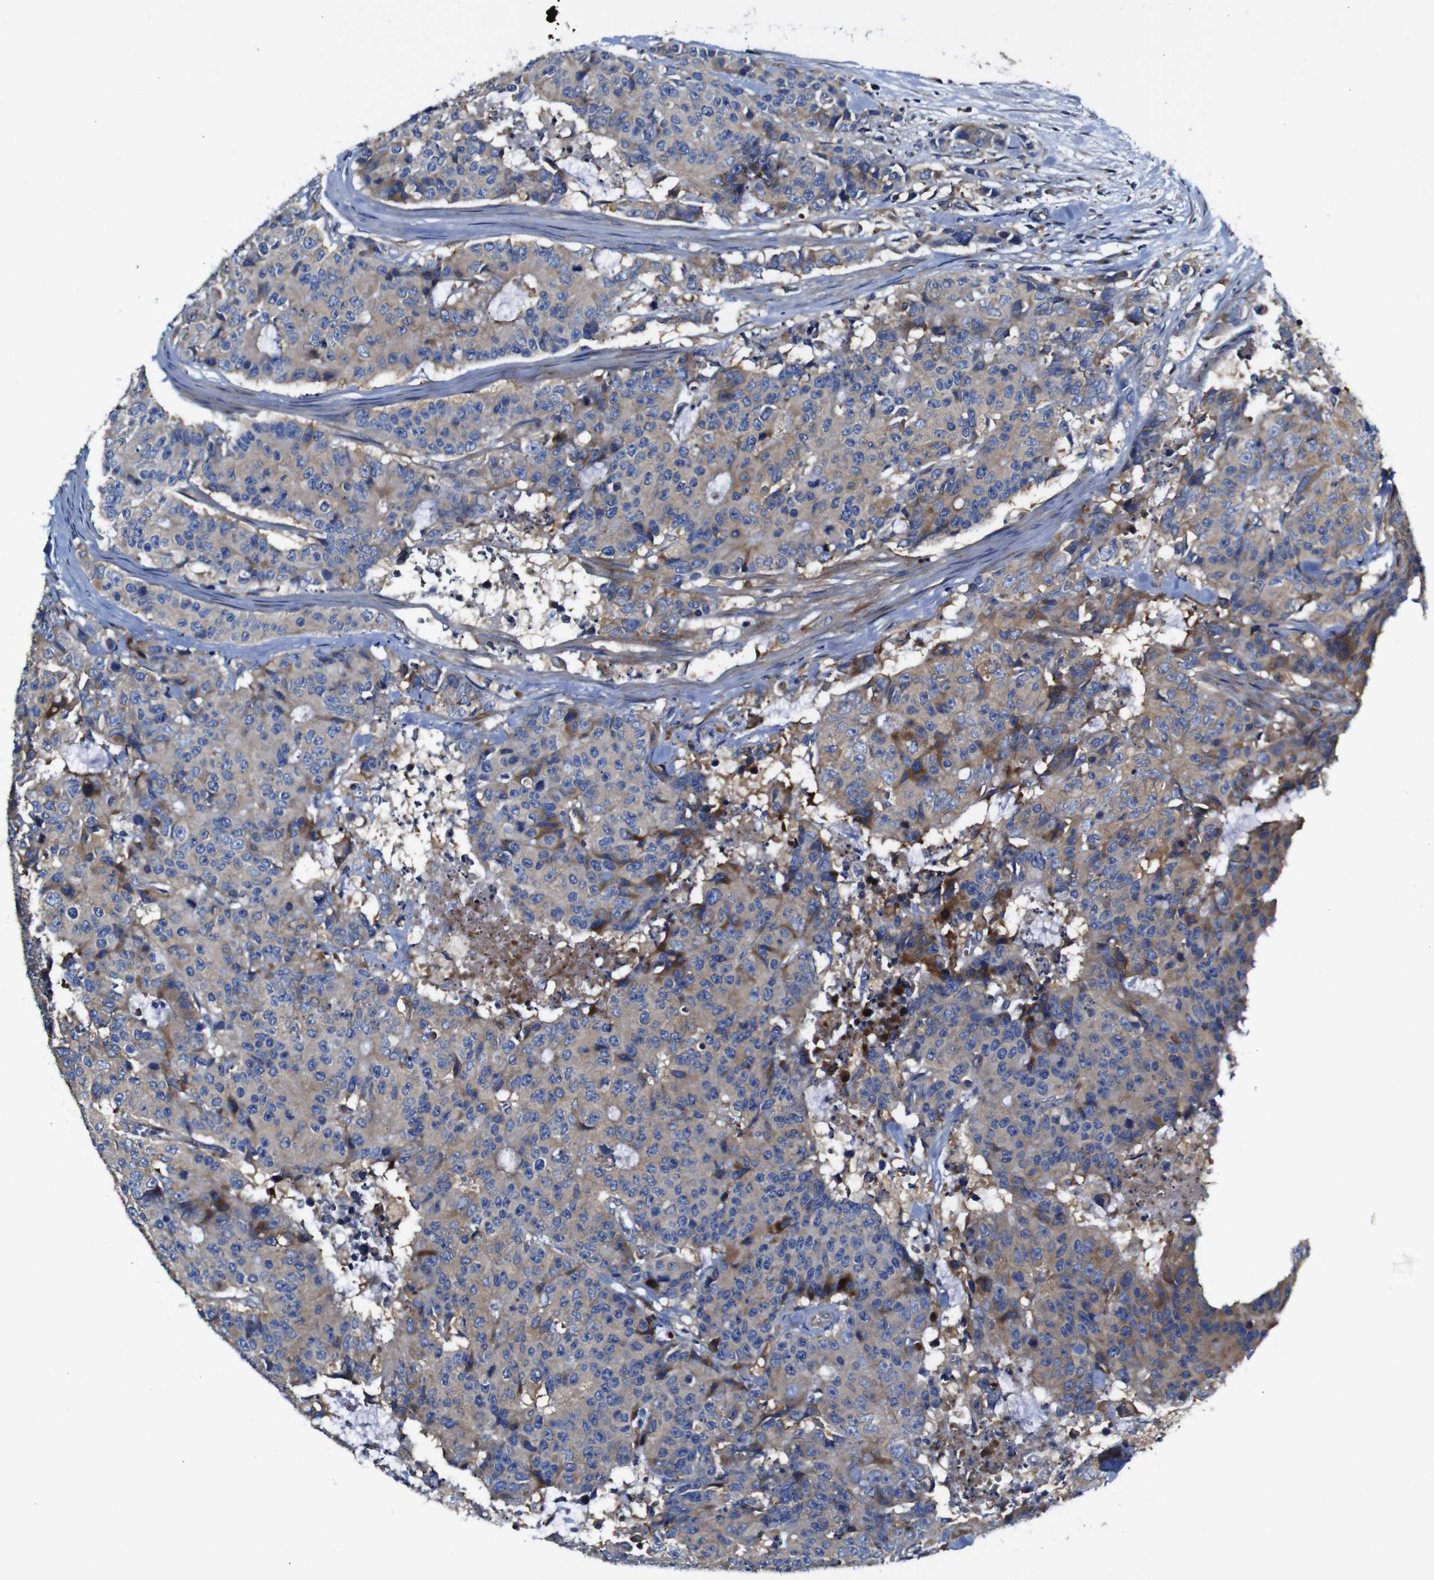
{"staining": {"intensity": "moderate", "quantity": "25%-75%", "location": "cytoplasmic/membranous"}, "tissue": "colorectal cancer", "cell_type": "Tumor cells", "image_type": "cancer", "snomed": [{"axis": "morphology", "description": "Adenocarcinoma, NOS"}, {"axis": "topography", "description": "Colon"}], "caption": "About 25%-75% of tumor cells in colorectal adenocarcinoma show moderate cytoplasmic/membranous protein expression as visualized by brown immunohistochemical staining.", "gene": "CLCC1", "patient": {"sex": "female", "age": 86}}